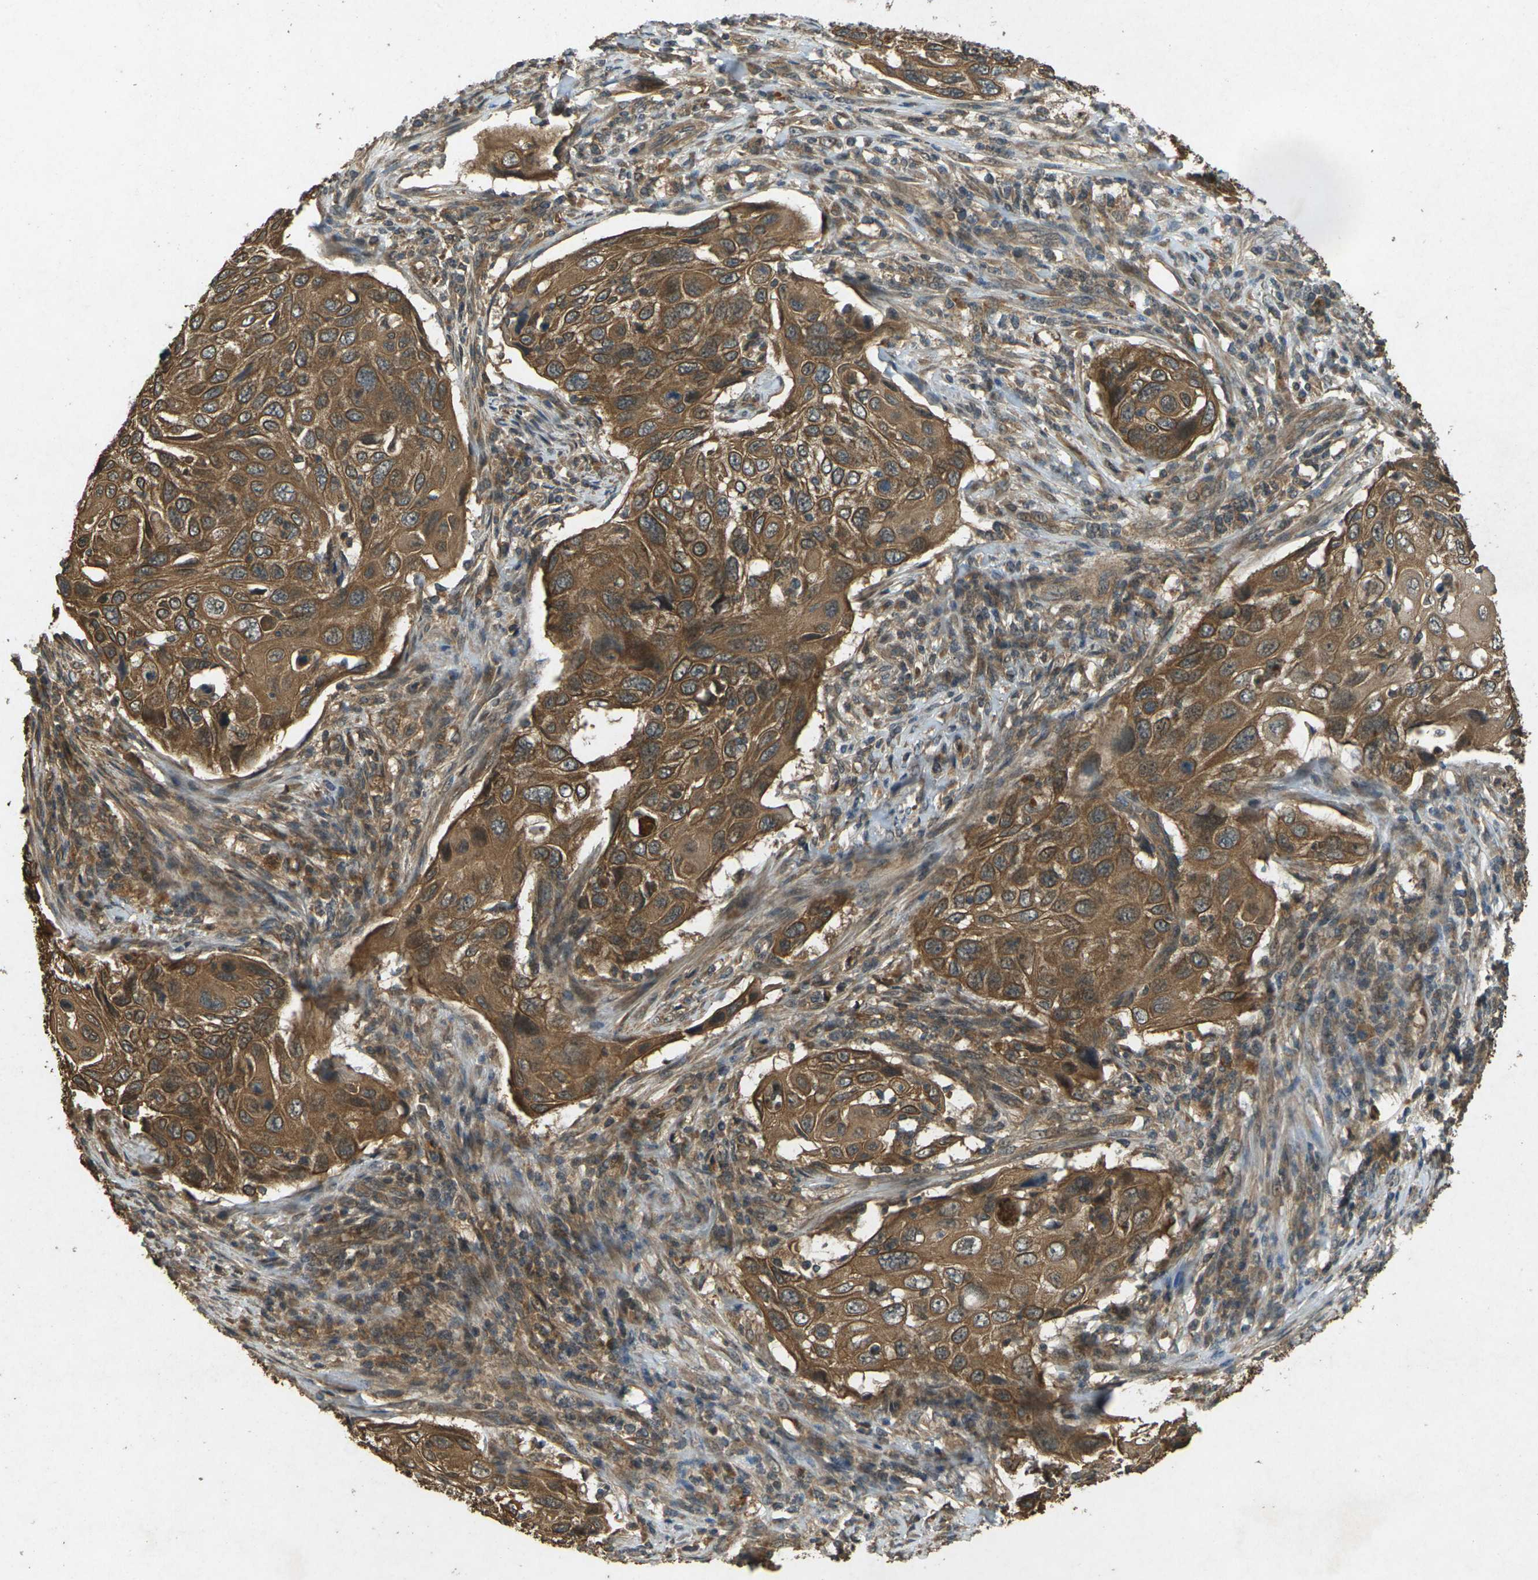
{"staining": {"intensity": "moderate", "quantity": ">75%", "location": "cytoplasmic/membranous"}, "tissue": "cervical cancer", "cell_type": "Tumor cells", "image_type": "cancer", "snomed": [{"axis": "morphology", "description": "Squamous cell carcinoma, NOS"}, {"axis": "topography", "description": "Cervix"}], "caption": "This photomicrograph shows IHC staining of cervical squamous cell carcinoma, with medium moderate cytoplasmic/membranous positivity in approximately >75% of tumor cells.", "gene": "TAP1", "patient": {"sex": "female", "age": 70}}